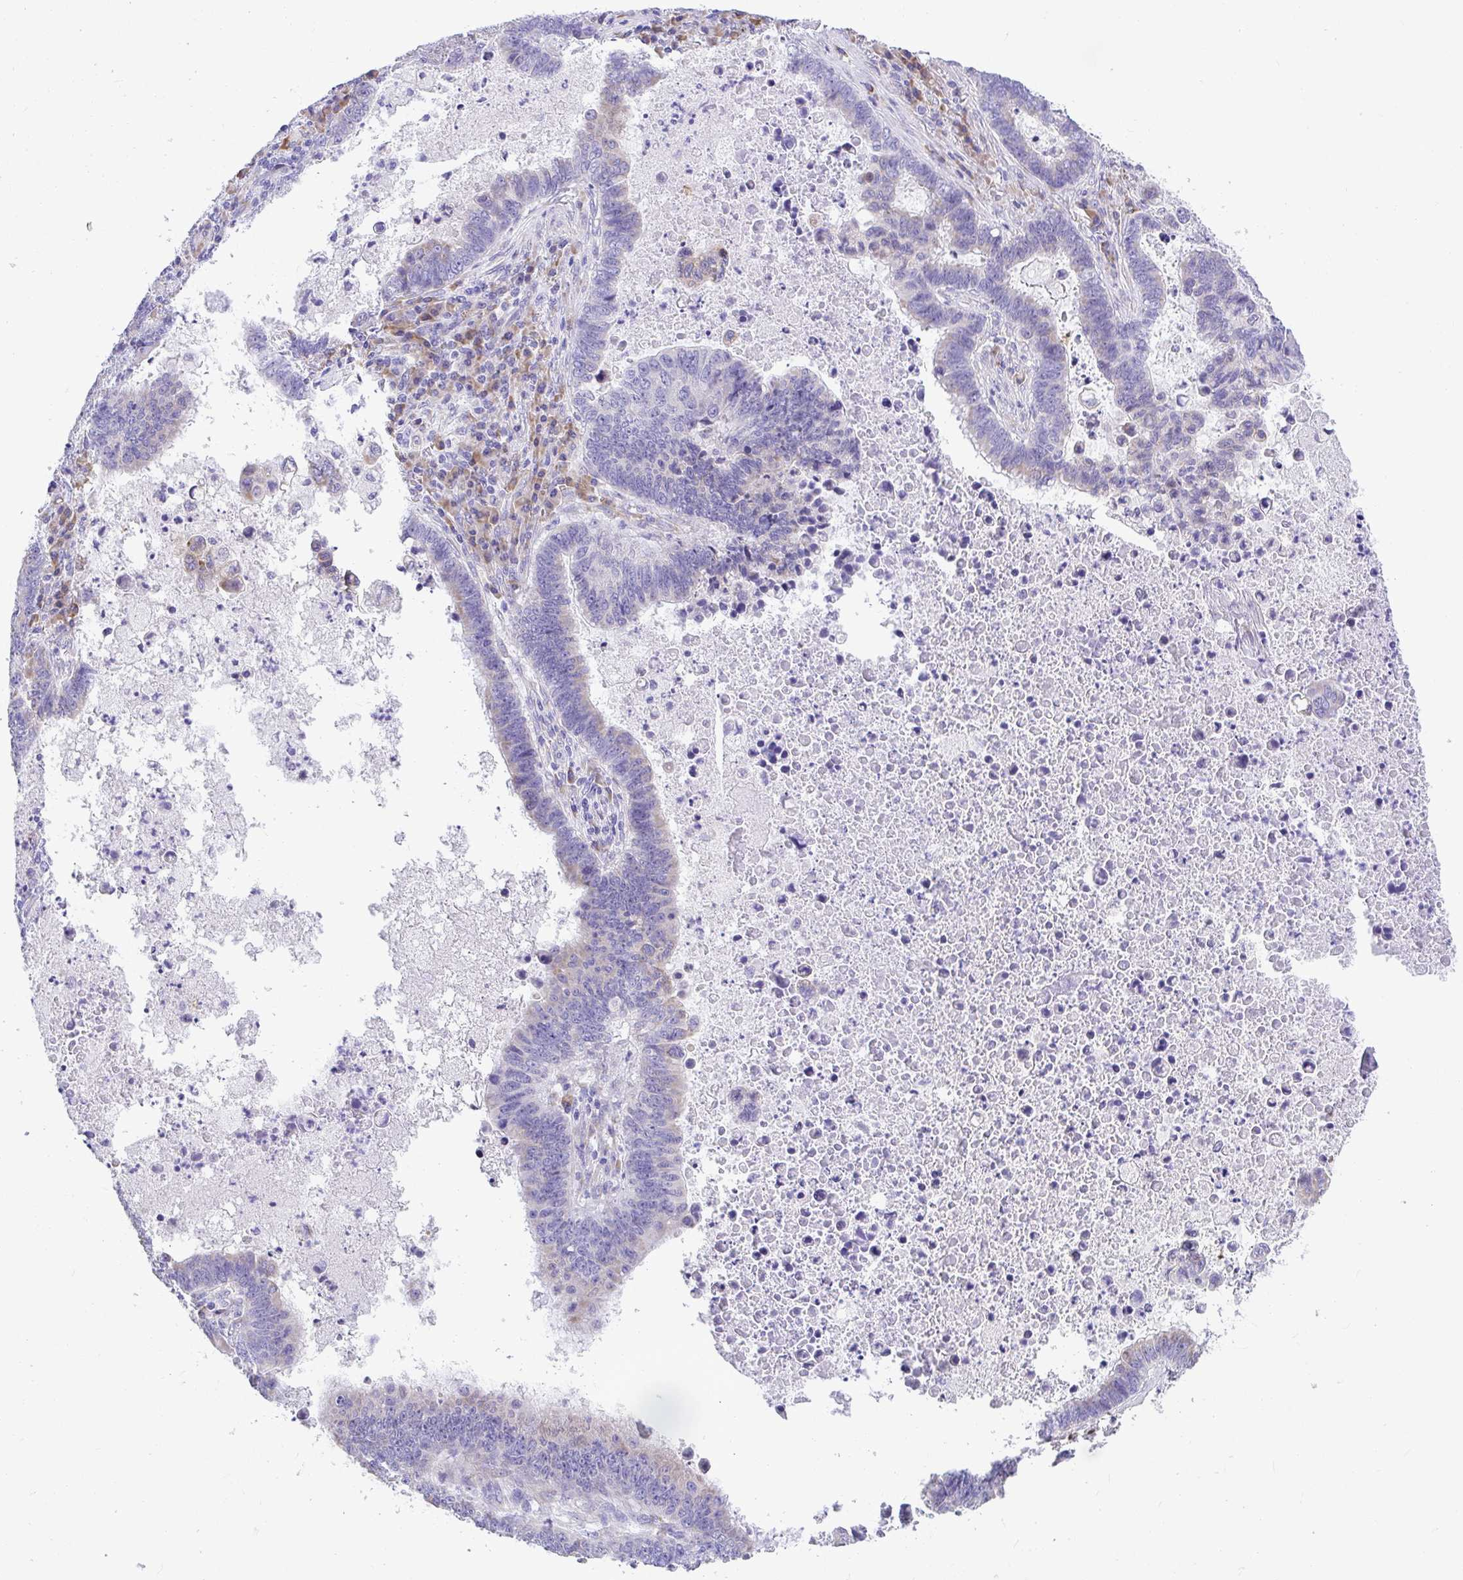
{"staining": {"intensity": "negative", "quantity": "none", "location": "none"}, "tissue": "lung cancer", "cell_type": "Tumor cells", "image_type": "cancer", "snomed": [{"axis": "morphology", "description": "Aneuploidy"}, {"axis": "morphology", "description": "Adenocarcinoma, NOS"}, {"axis": "morphology", "description": "Adenocarcinoma primary or metastatic"}, {"axis": "topography", "description": "Lung"}], "caption": "A histopathology image of lung adenocarcinoma primary or metastatic stained for a protein shows no brown staining in tumor cells. (DAB immunohistochemistry with hematoxylin counter stain).", "gene": "ADRA2C", "patient": {"sex": "female", "age": 75}}